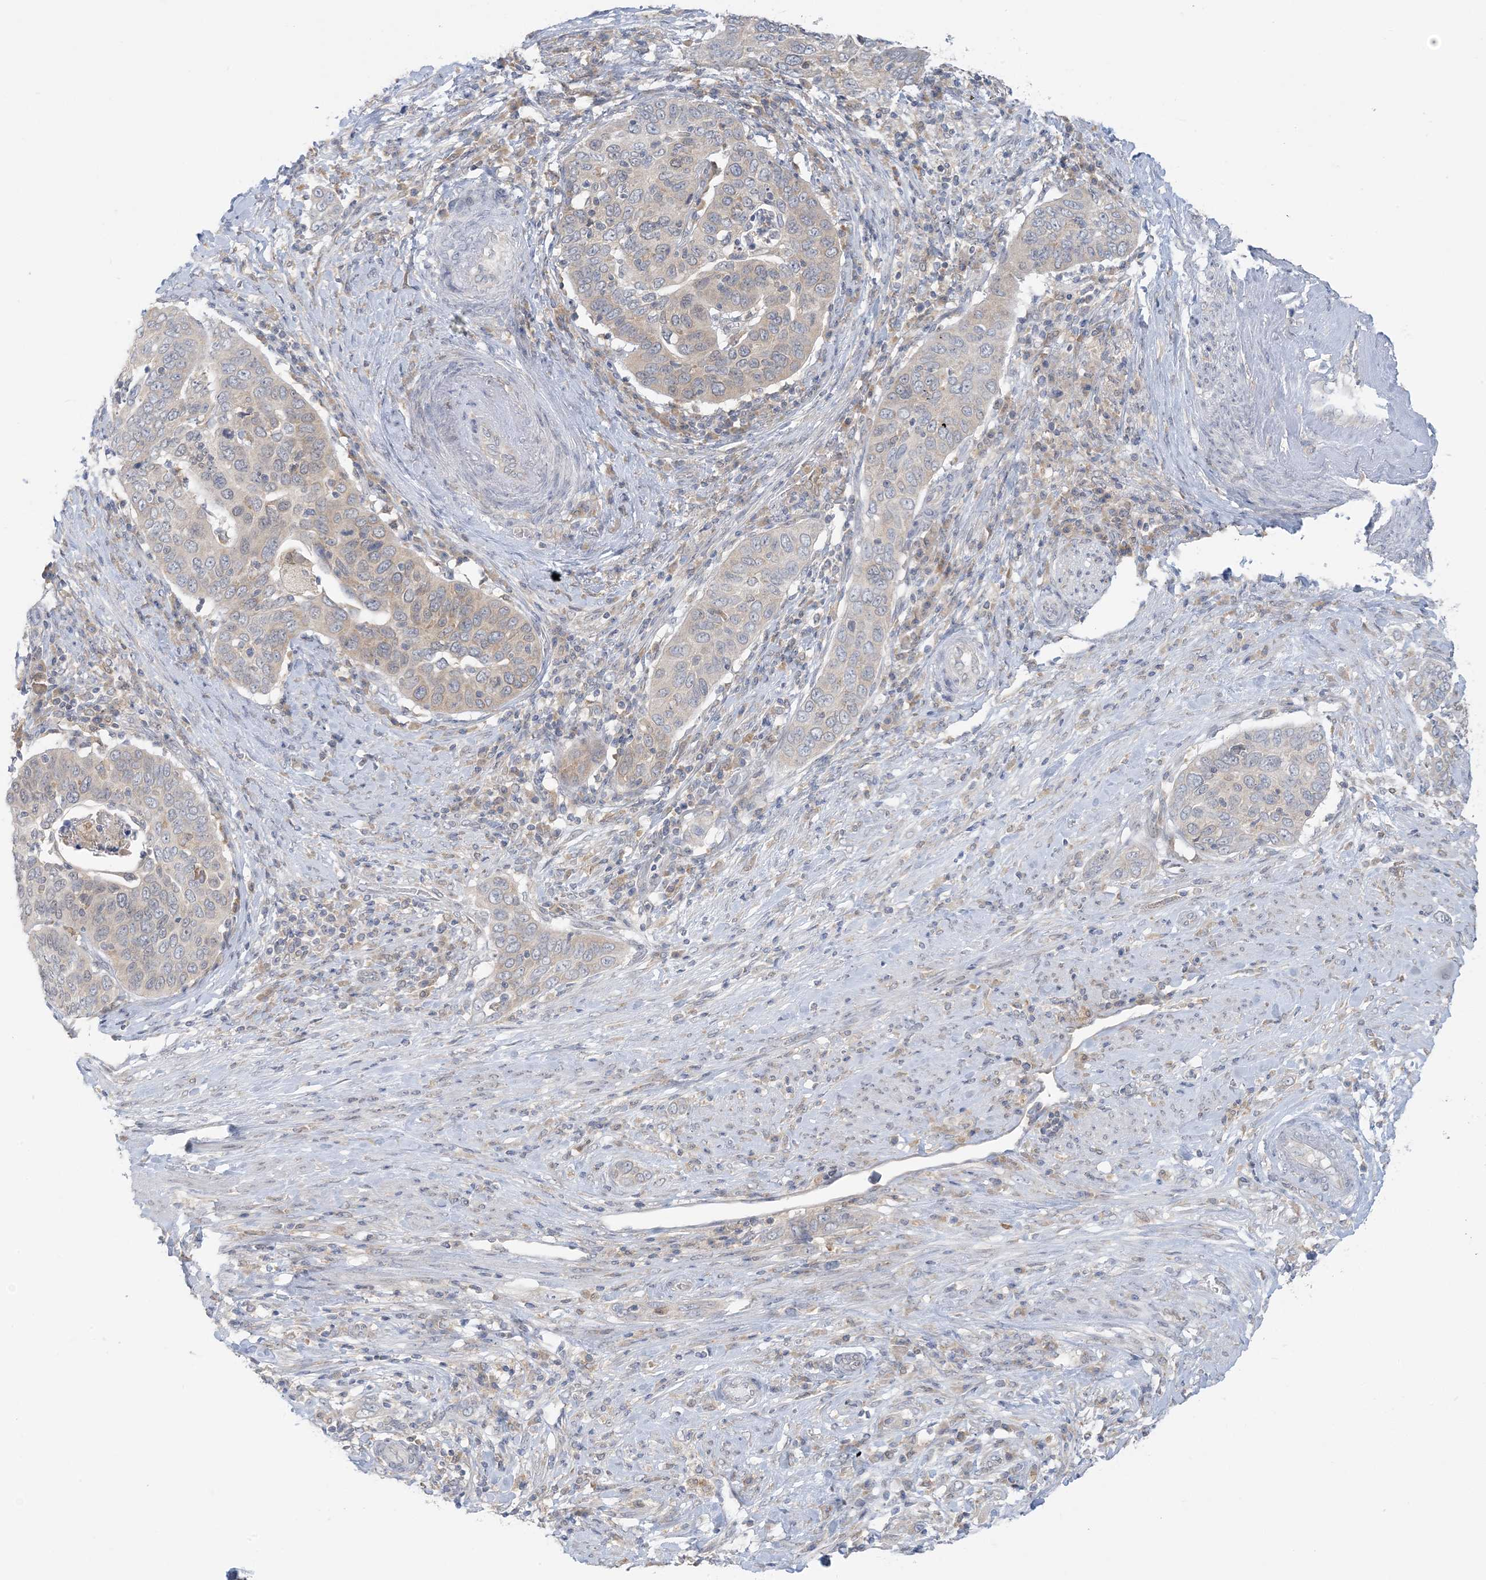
{"staining": {"intensity": "moderate", "quantity": "<25%", "location": "cytoplasmic/membranous"}, "tissue": "cervical cancer", "cell_type": "Tumor cells", "image_type": "cancer", "snomed": [{"axis": "morphology", "description": "Squamous cell carcinoma, NOS"}, {"axis": "topography", "description": "Cervix"}], "caption": "IHC micrograph of human cervical cancer (squamous cell carcinoma) stained for a protein (brown), which shows low levels of moderate cytoplasmic/membranous expression in approximately <25% of tumor cells.", "gene": "EEFSEC", "patient": {"sex": "female", "age": 60}}